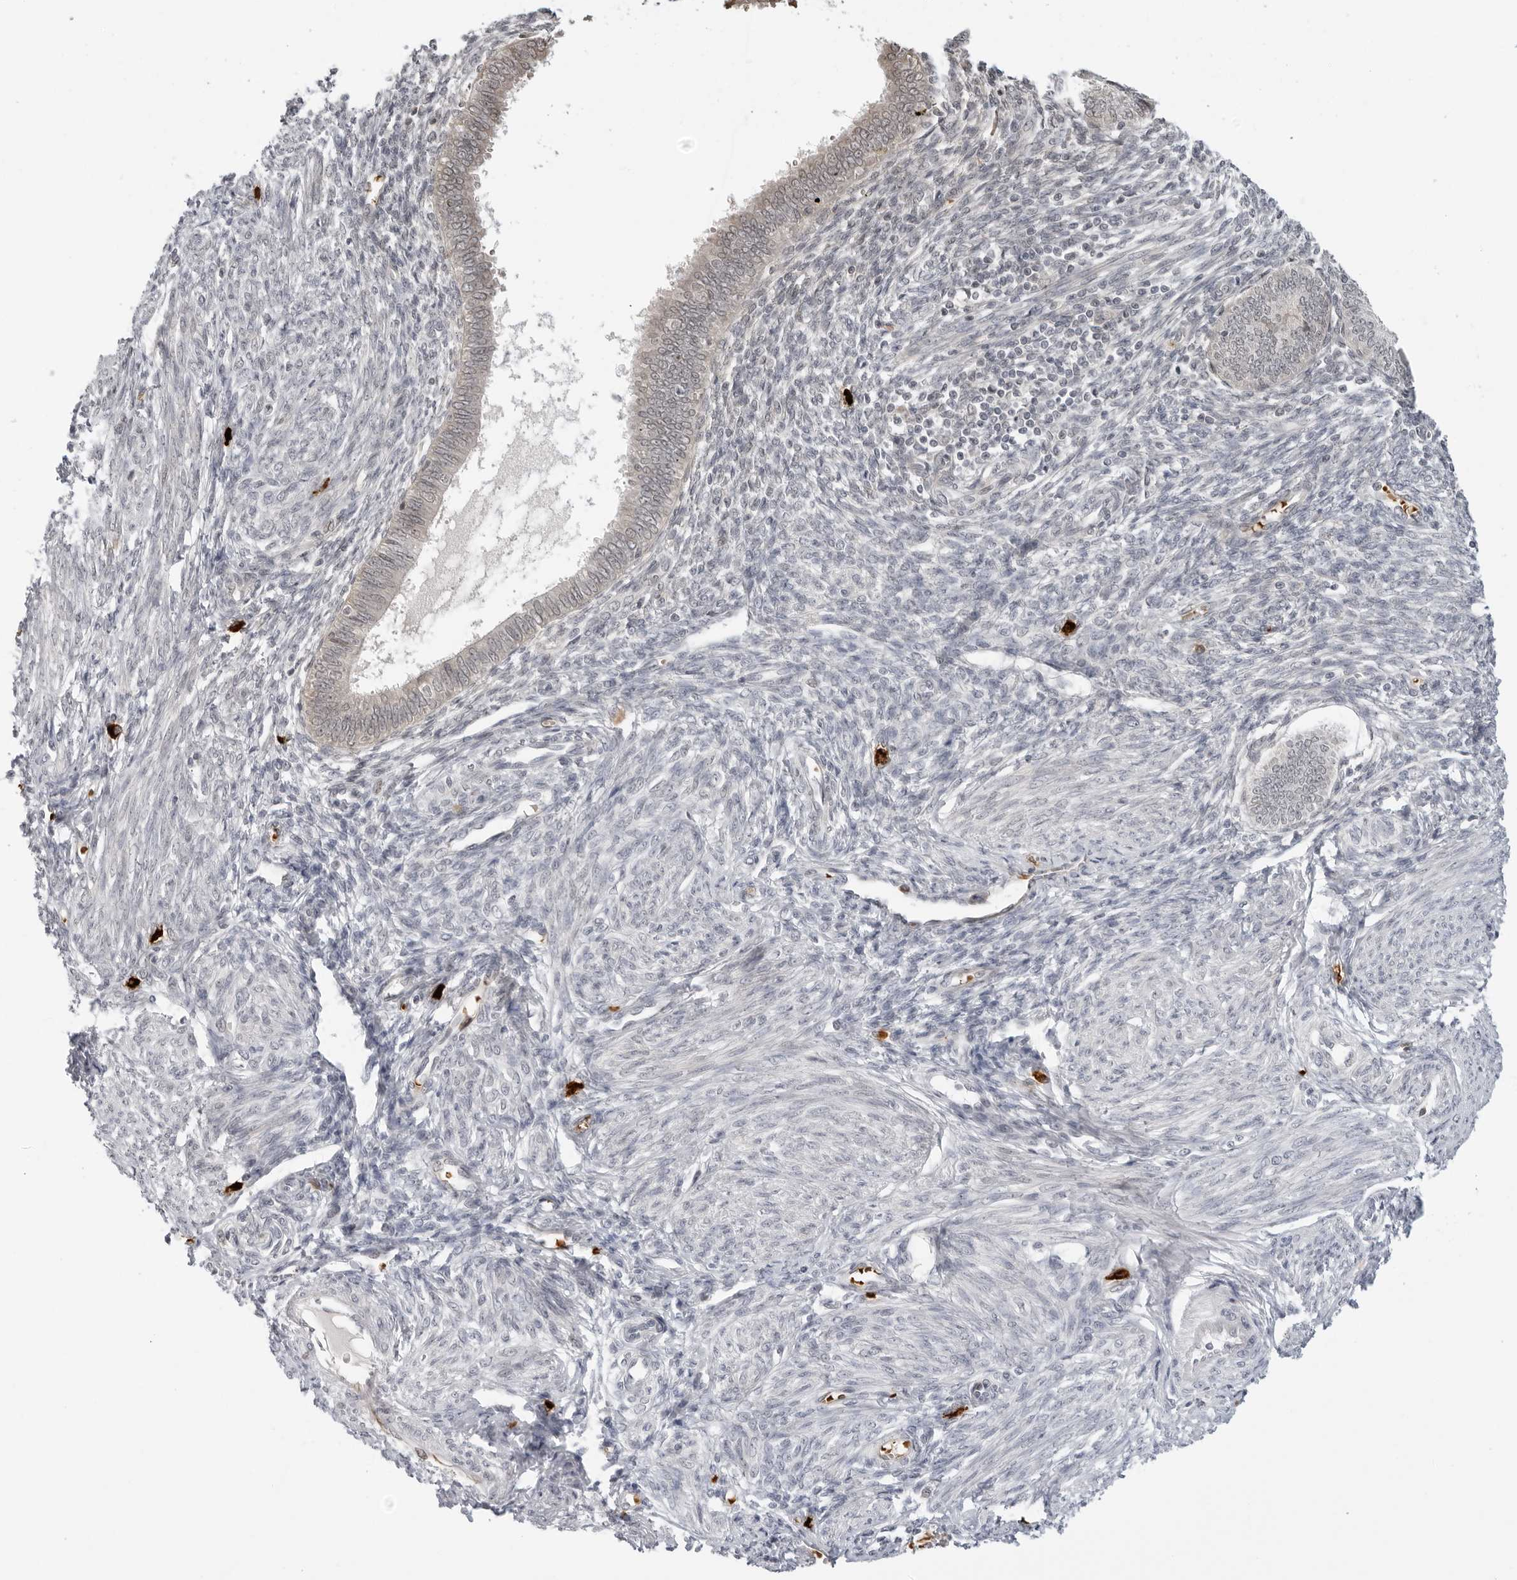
{"staining": {"intensity": "negative", "quantity": "none", "location": "none"}, "tissue": "endometrium", "cell_type": "Cells in endometrial stroma", "image_type": "normal", "snomed": [{"axis": "morphology", "description": "Normal tissue, NOS"}, {"axis": "topography", "description": "Endometrium"}], "caption": "Micrograph shows no significant protein staining in cells in endometrial stroma of benign endometrium.", "gene": "SUGCT", "patient": {"sex": "female", "age": 46}}